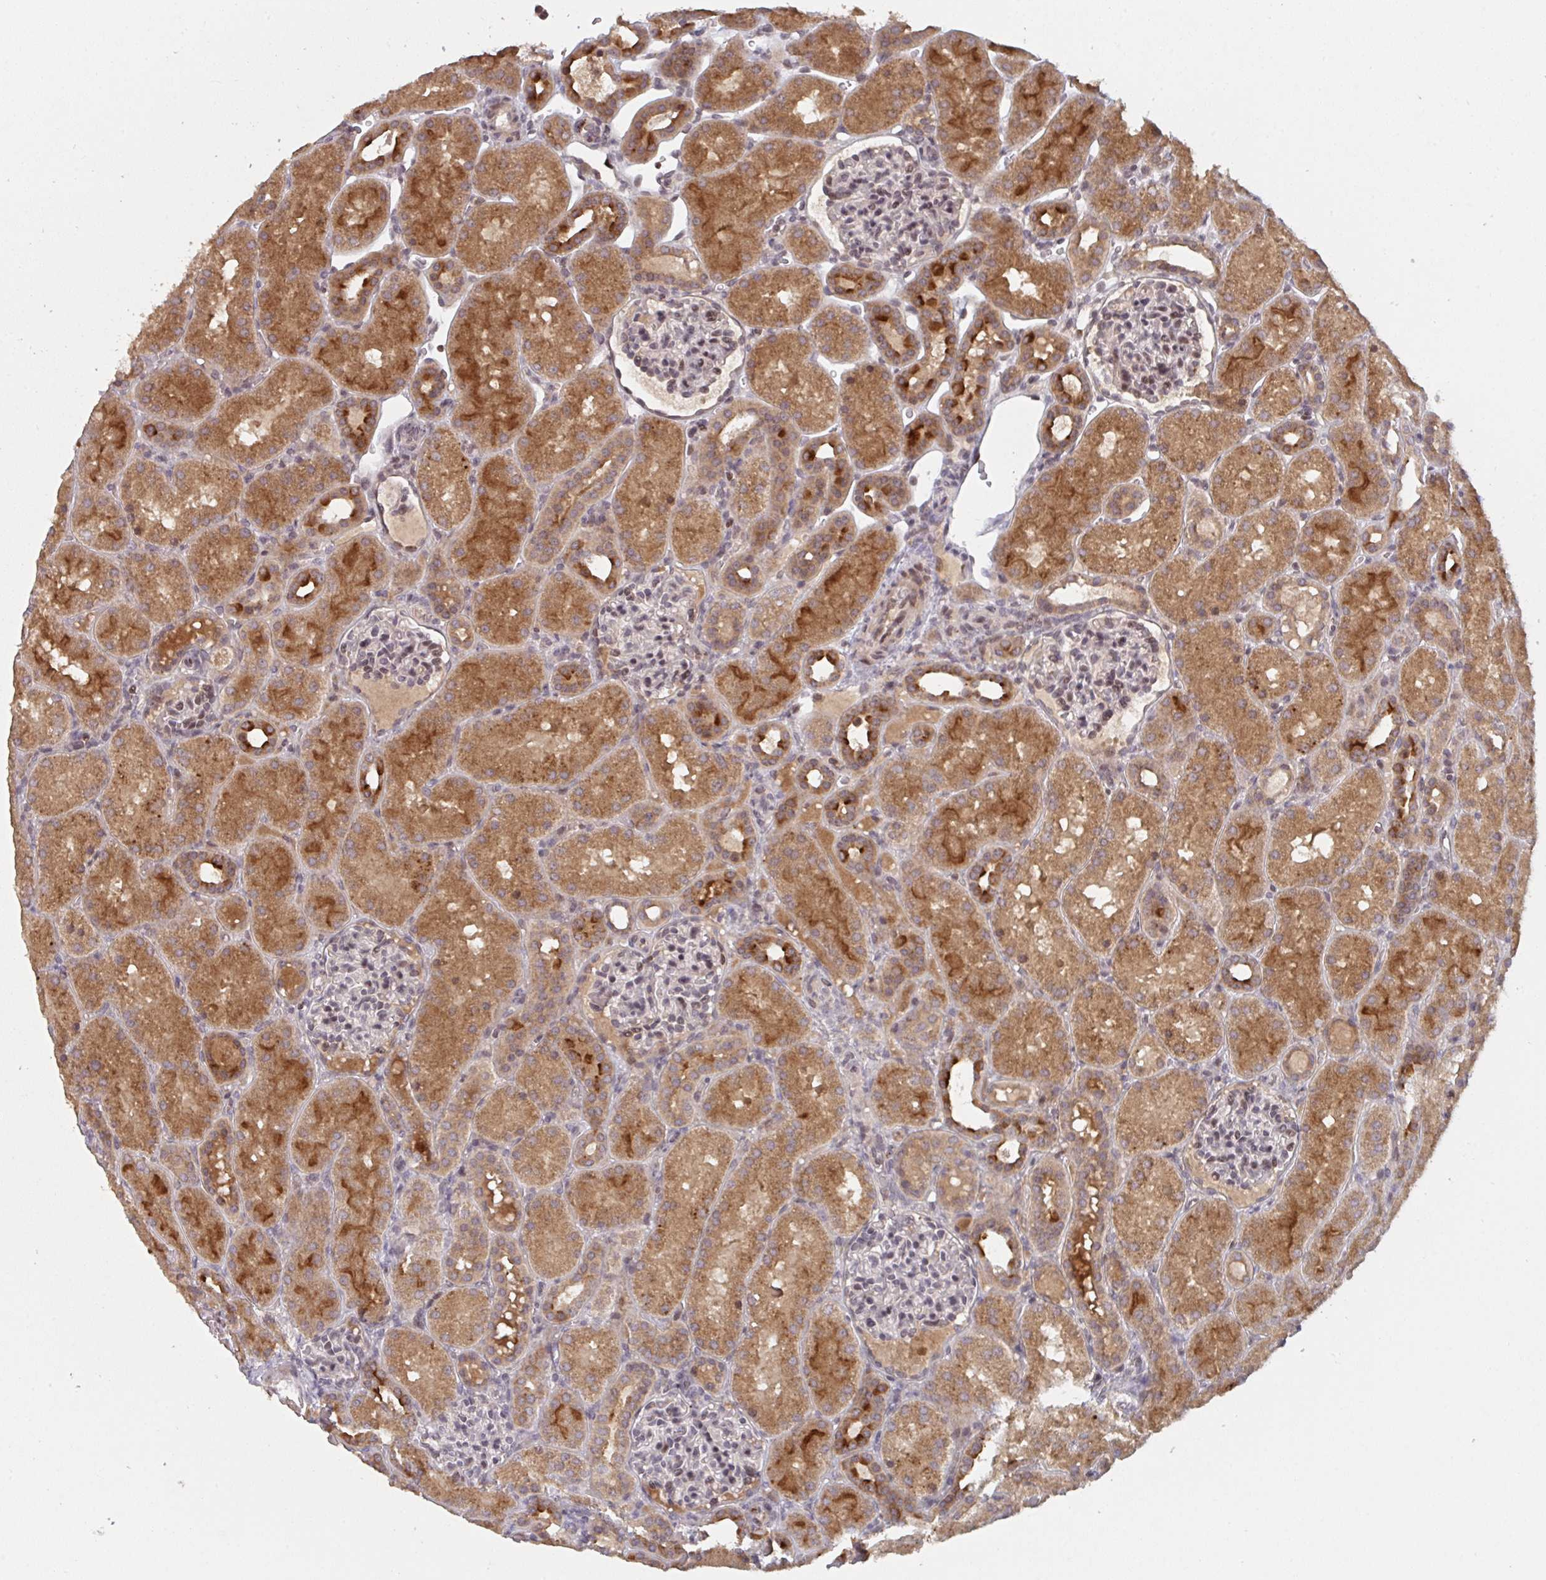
{"staining": {"intensity": "weak", "quantity": "25%-75%", "location": "nuclear"}, "tissue": "kidney", "cell_type": "Cells in glomeruli", "image_type": "normal", "snomed": [{"axis": "morphology", "description": "Normal tissue, NOS"}, {"axis": "topography", "description": "Kidney"}], "caption": "Immunohistochemistry micrograph of benign kidney: human kidney stained using IHC shows low levels of weak protein expression localized specifically in the nuclear of cells in glomeruli, appearing as a nuclear brown color.", "gene": "DCST1", "patient": {"sex": "male", "age": 2}}